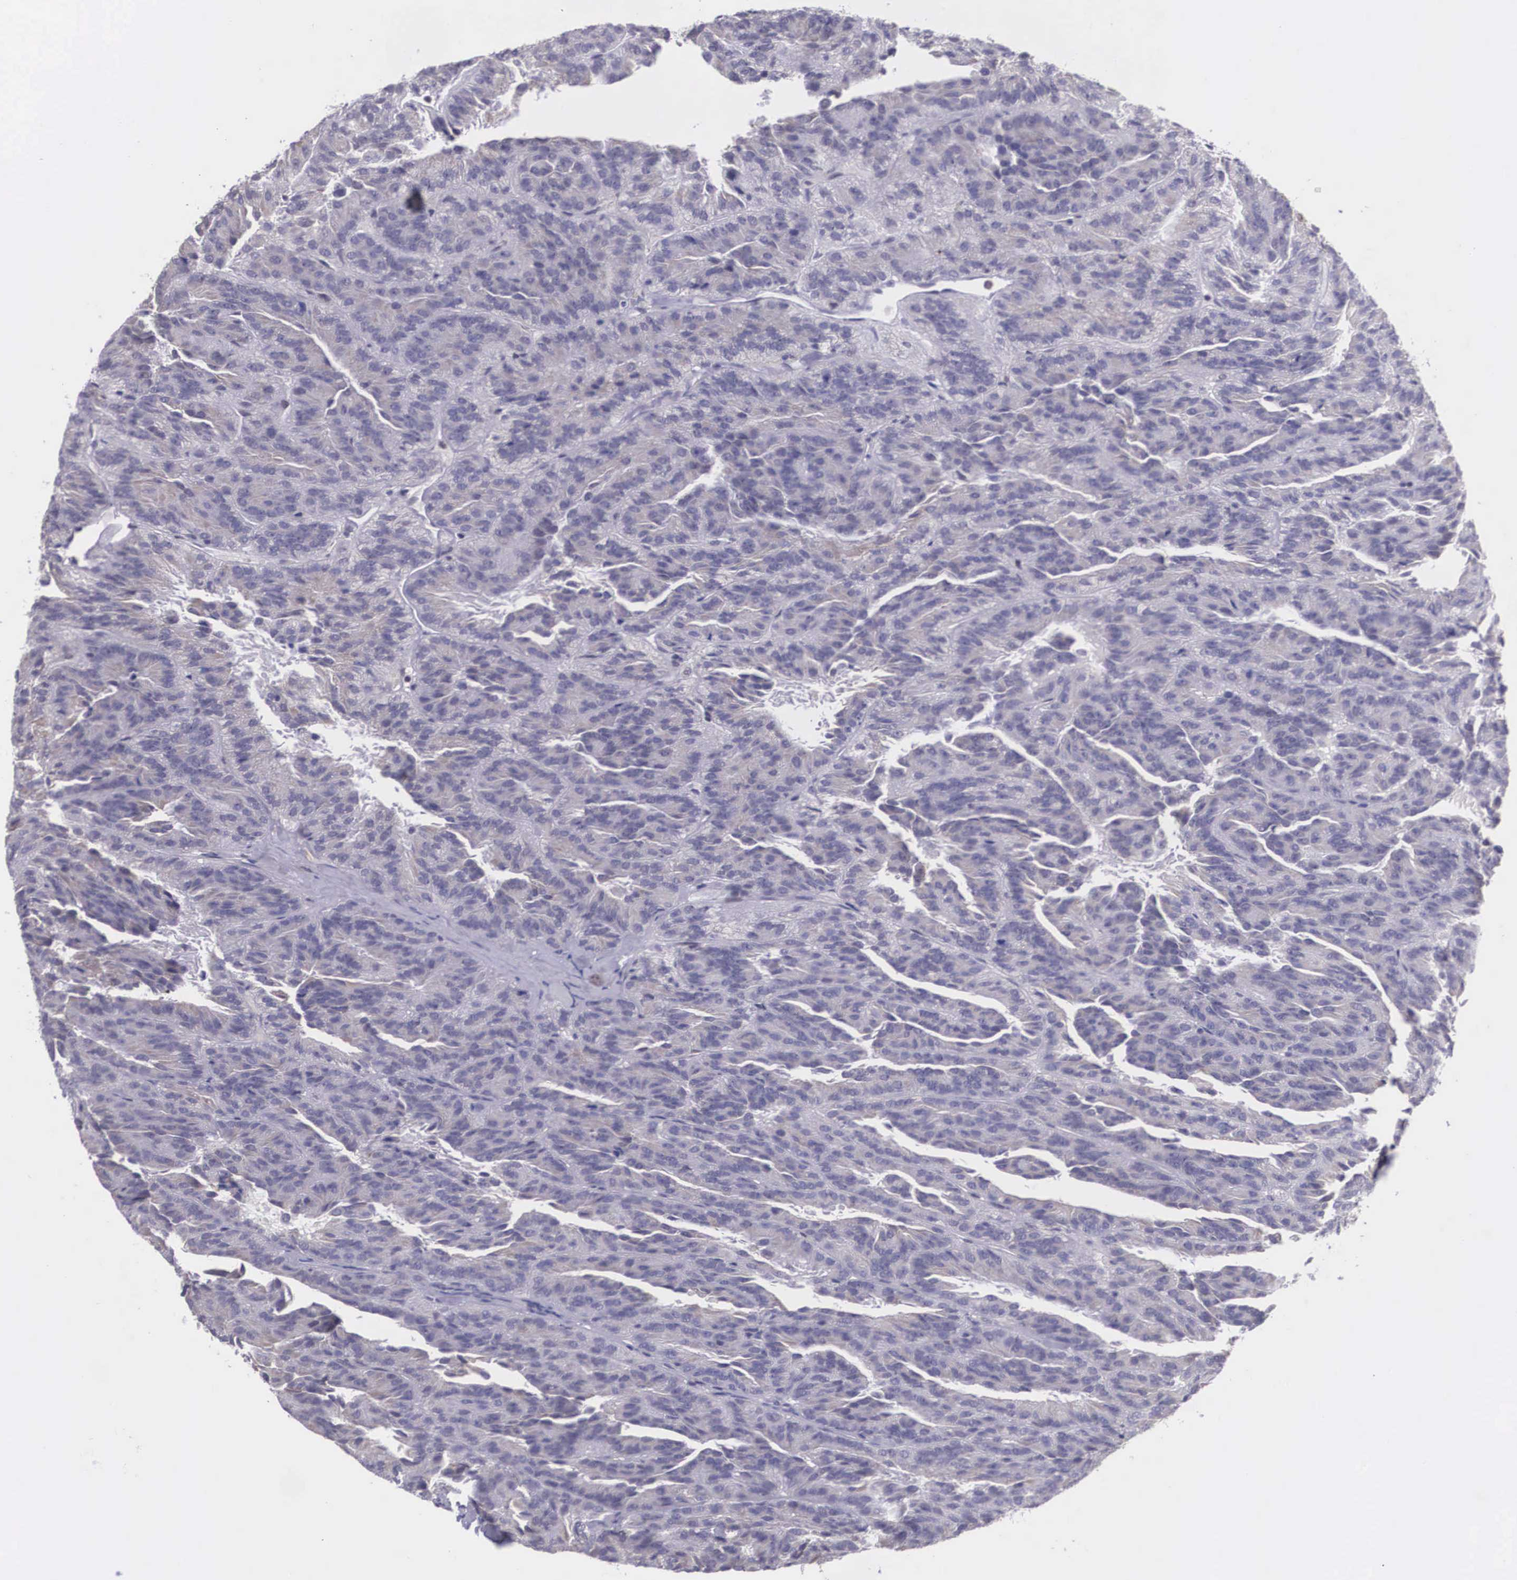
{"staining": {"intensity": "negative", "quantity": "none", "location": "none"}, "tissue": "renal cancer", "cell_type": "Tumor cells", "image_type": "cancer", "snomed": [{"axis": "morphology", "description": "Adenocarcinoma, NOS"}, {"axis": "topography", "description": "Kidney"}], "caption": "High magnification brightfield microscopy of adenocarcinoma (renal) stained with DAB (3,3'-diaminobenzidine) (brown) and counterstained with hematoxylin (blue): tumor cells show no significant expression.", "gene": "SLC25A21", "patient": {"sex": "male", "age": 46}}